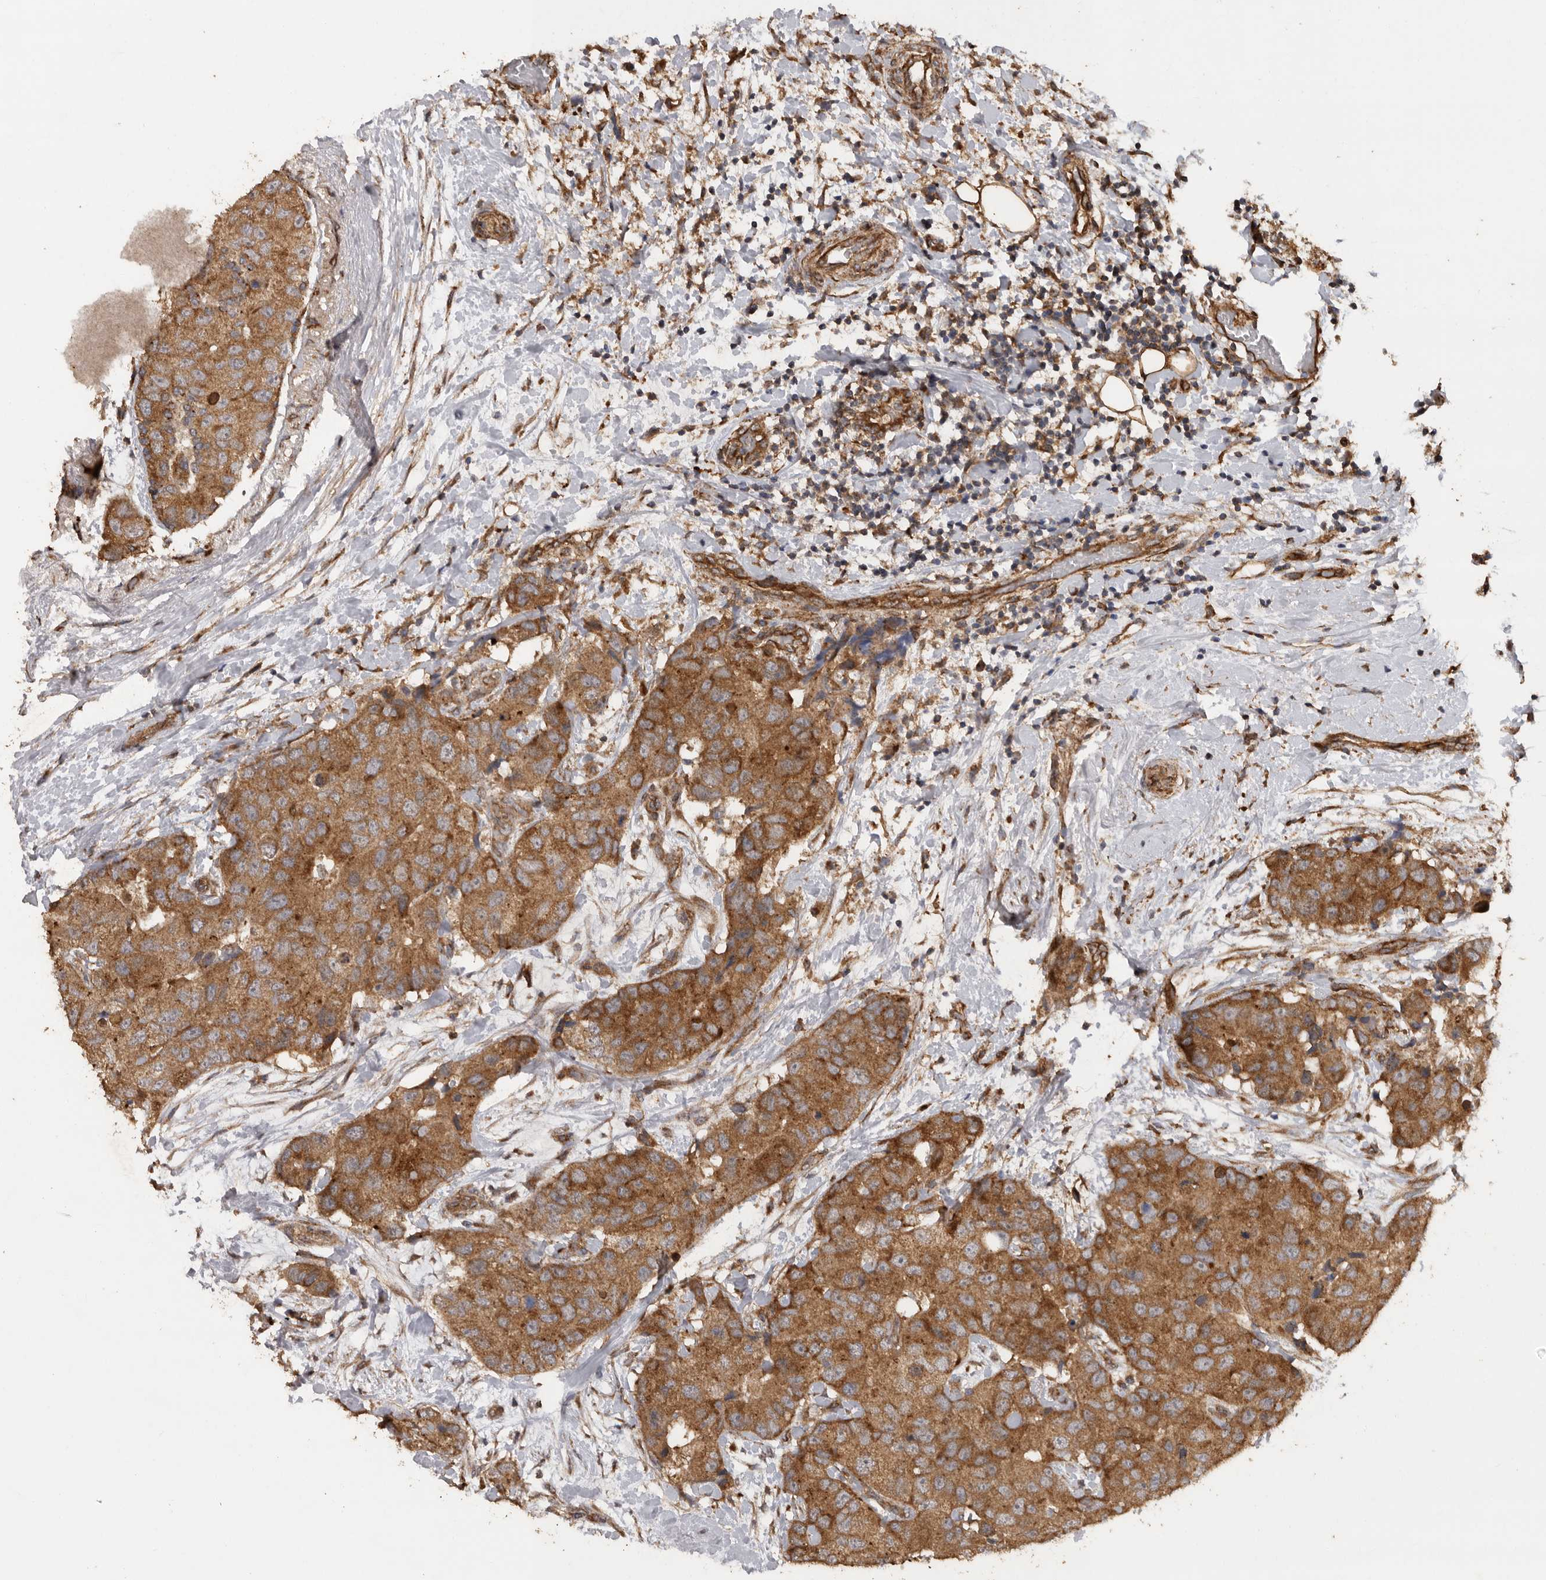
{"staining": {"intensity": "strong", "quantity": ">75%", "location": "cytoplasmic/membranous"}, "tissue": "breast cancer", "cell_type": "Tumor cells", "image_type": "cancer", "snomed": [{"axis": "morphology", "description": "Duct carcinoma"}, {"axis": "topography", "description": "Breast"}], "caption": "DAB (3,3'-diaminobenzidine) immunohistochemical staining of human breast cancer exhibits strong cytoplasmic/membranous protein positivity in approximately >75% of tumor cells.", "gene": "PODXL2", "patient": {"sex": "female", "age": 62}}